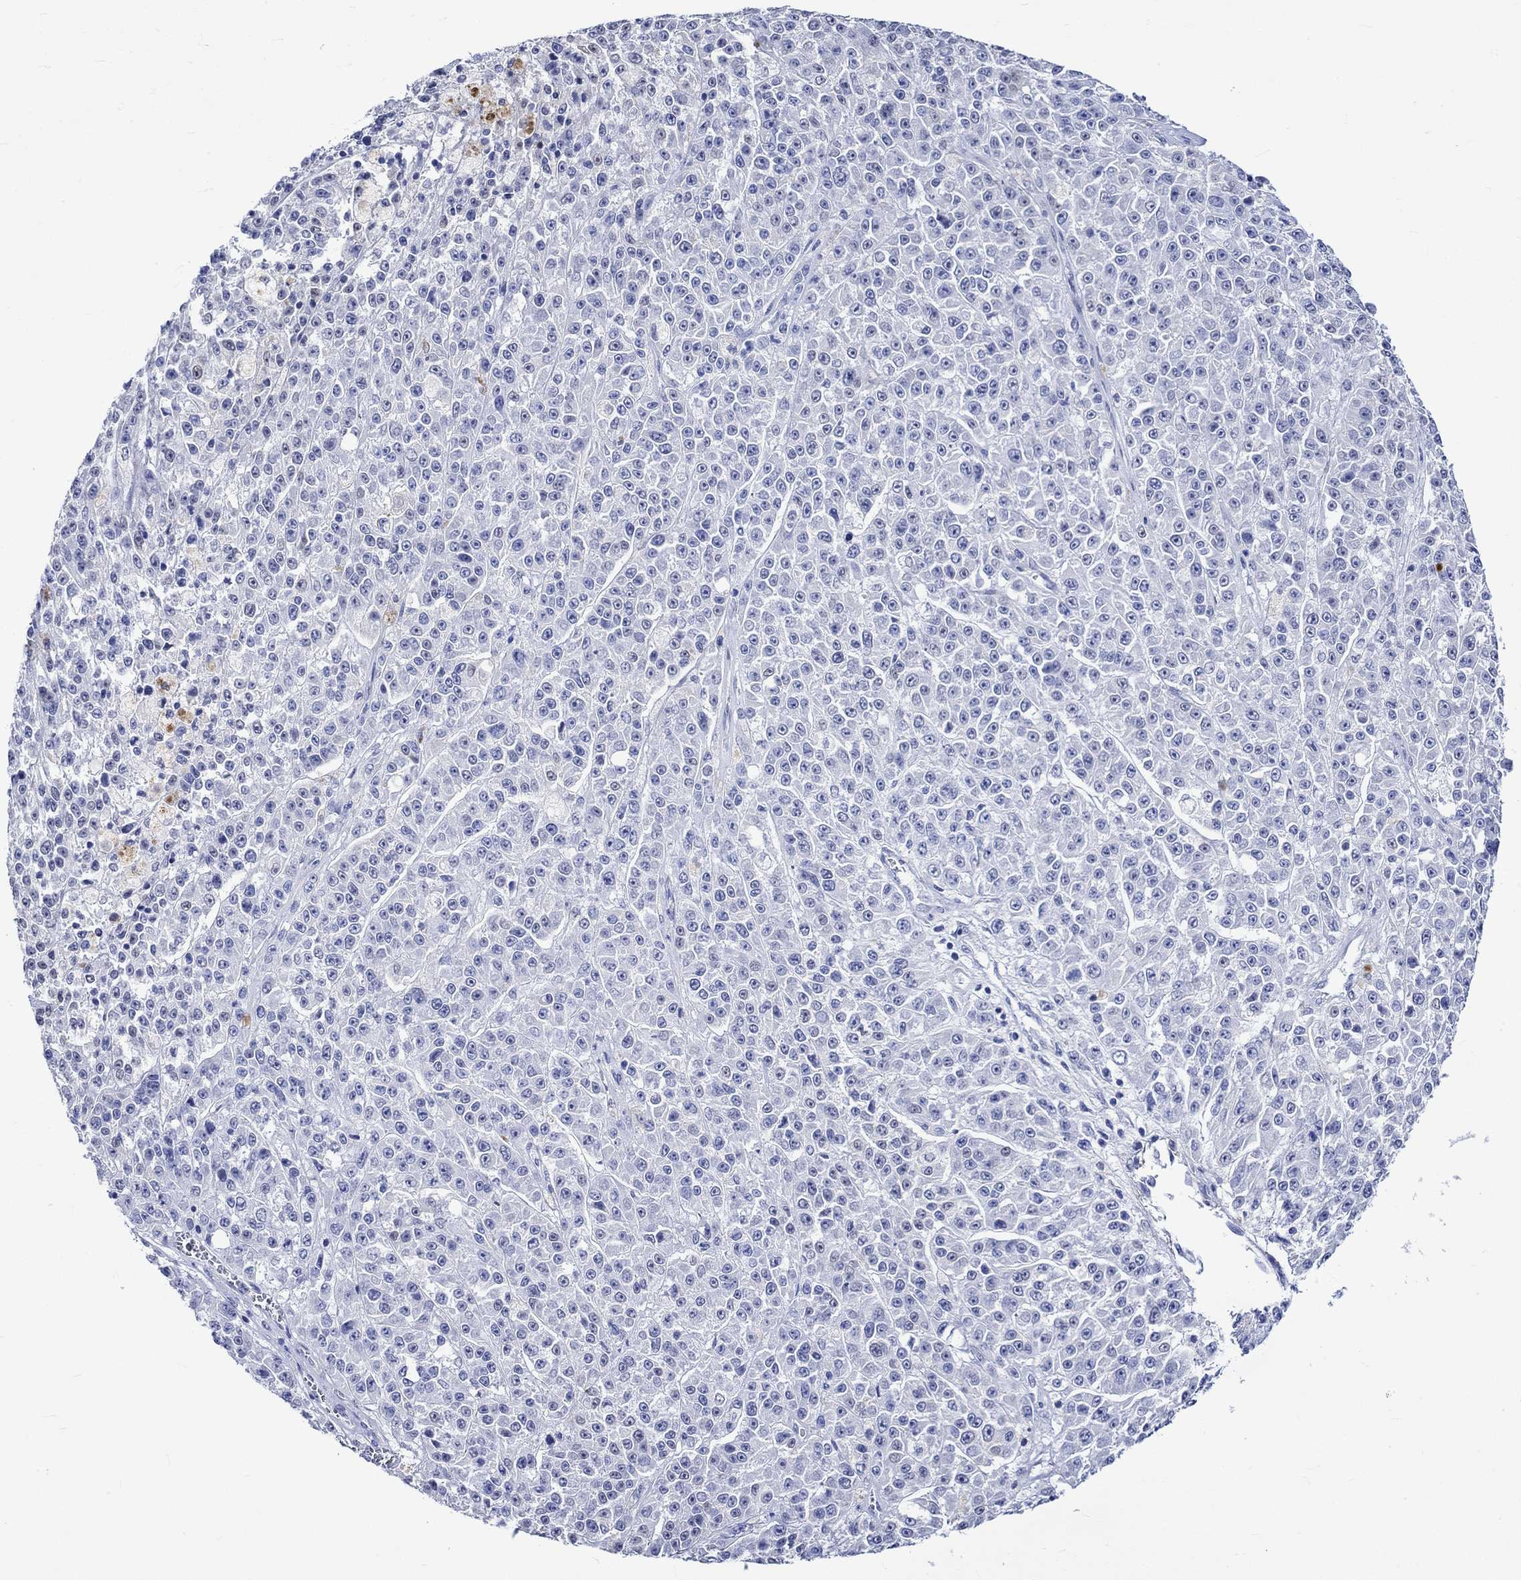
{"staining": {"intensity": "negative", "quantity": "none", "location": "none"}, "tissue": "melanoma", "cell_type": "Tumor cells", "image_type": "cancer", "snomed": [{"axis": "morphology", "description": "Malignant melanoma, NOS"}, {"axis": "topography", "description": "Skin"}], "caption": "High magnification brightfield microscopy of melanoma stained with DAB (3,3'-diaminobenzidine) (brown) and counterstained with hematoxylin (blue): tumor cells show no significant expression. The staining is performed using DAB brown chromogen with nuclei counter-stained in using hematoxylin.", "gene": "CRYAB", "patient": {"sex": "female", "age": 58}}